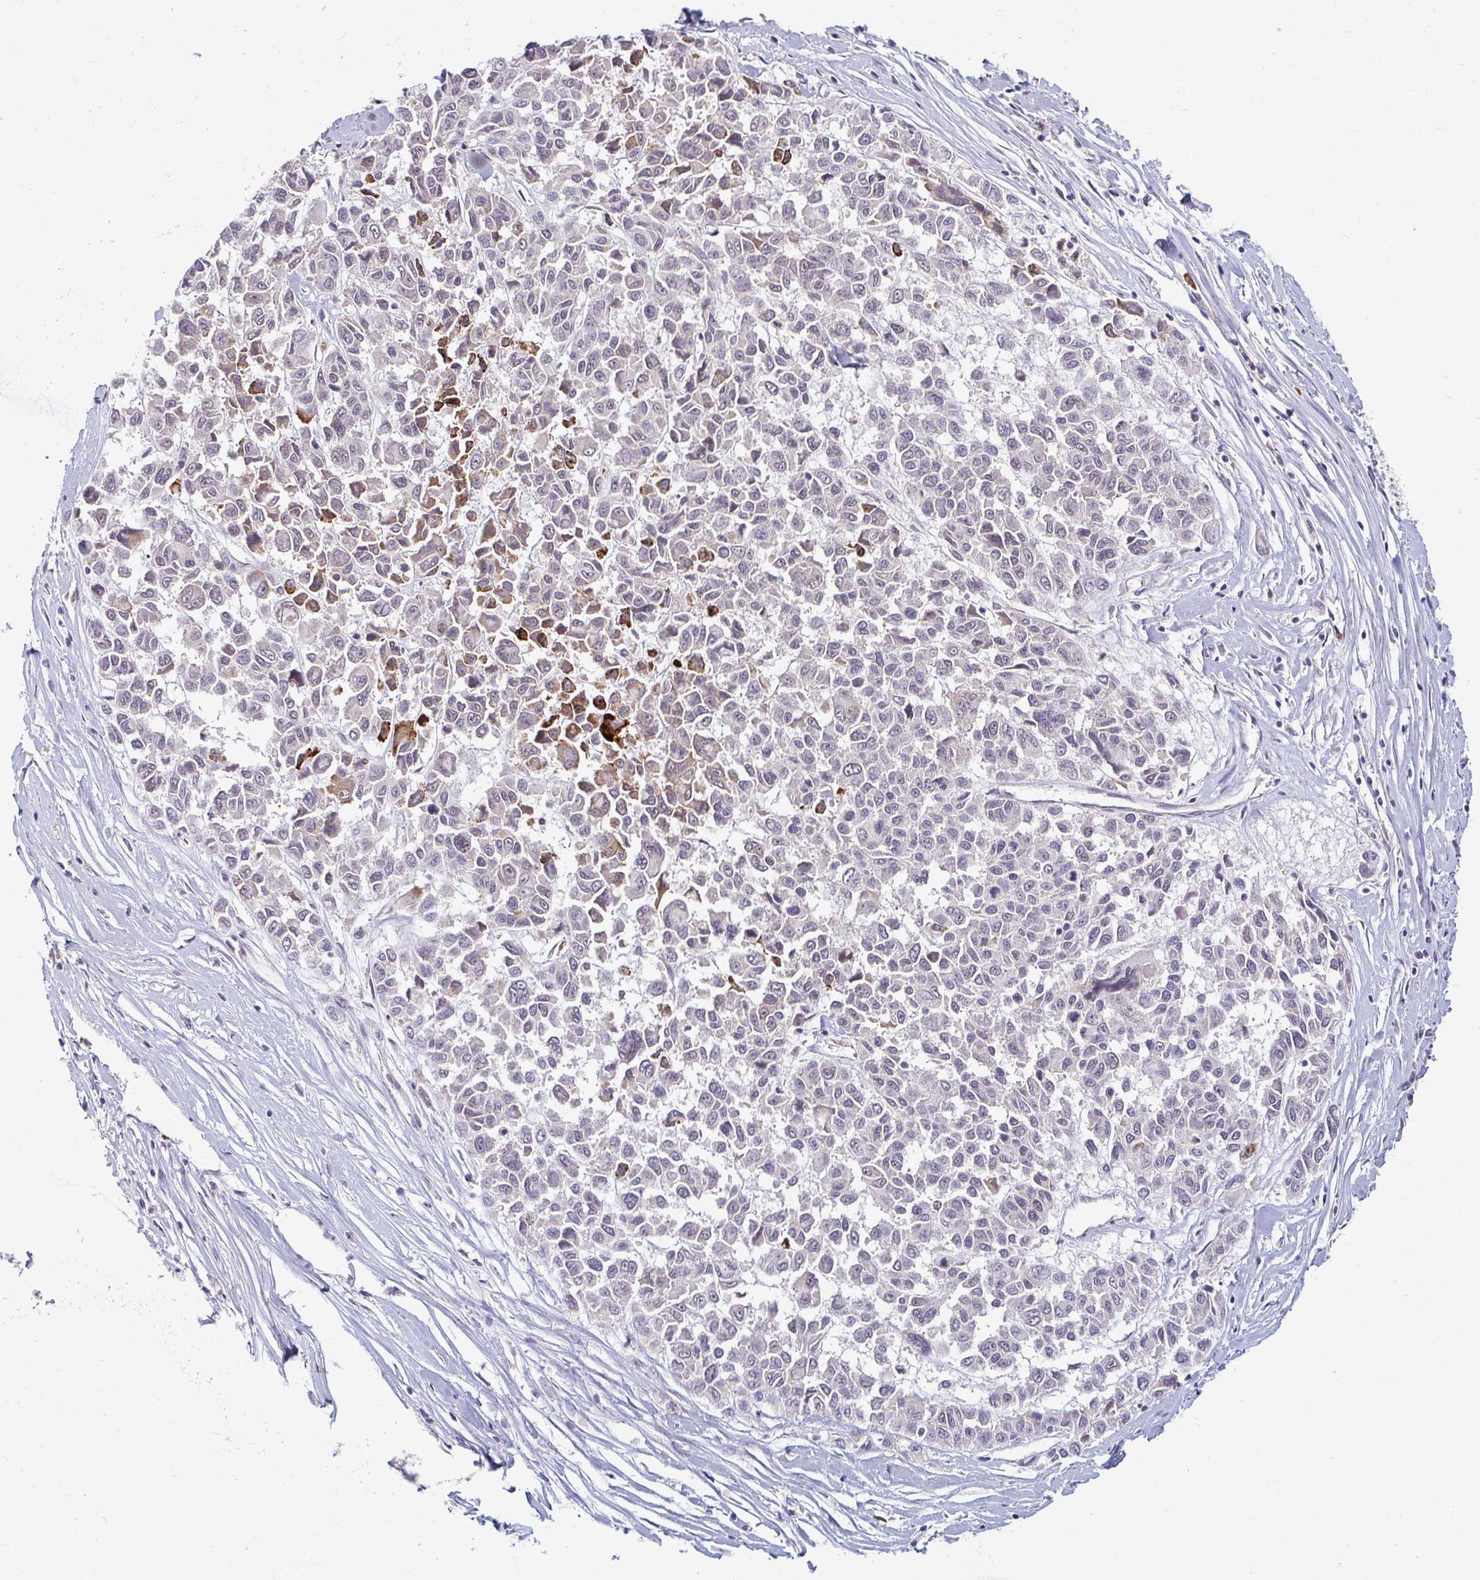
{"staining": {"intensity": "weak", "quantity": "<25%", "location": "cytoplasmic/membranous"}, "tissue": "melanoma", "cell_type": "Tumor cells", "image_type": "cancer", "snomed": [{"axis": "morphology", "description": "Malignant melanoma, NOS"}, {"axis": "topography", "description": "Skin"}], "caption": "High magnification brightfield microscopy of malignant melanoma stained with DAB (brown) and counterstained with hematoxylin (blue): tumor cells show no significant expression.", "gene": "DDN", "patient": {"sex": "female", "age": 66}}